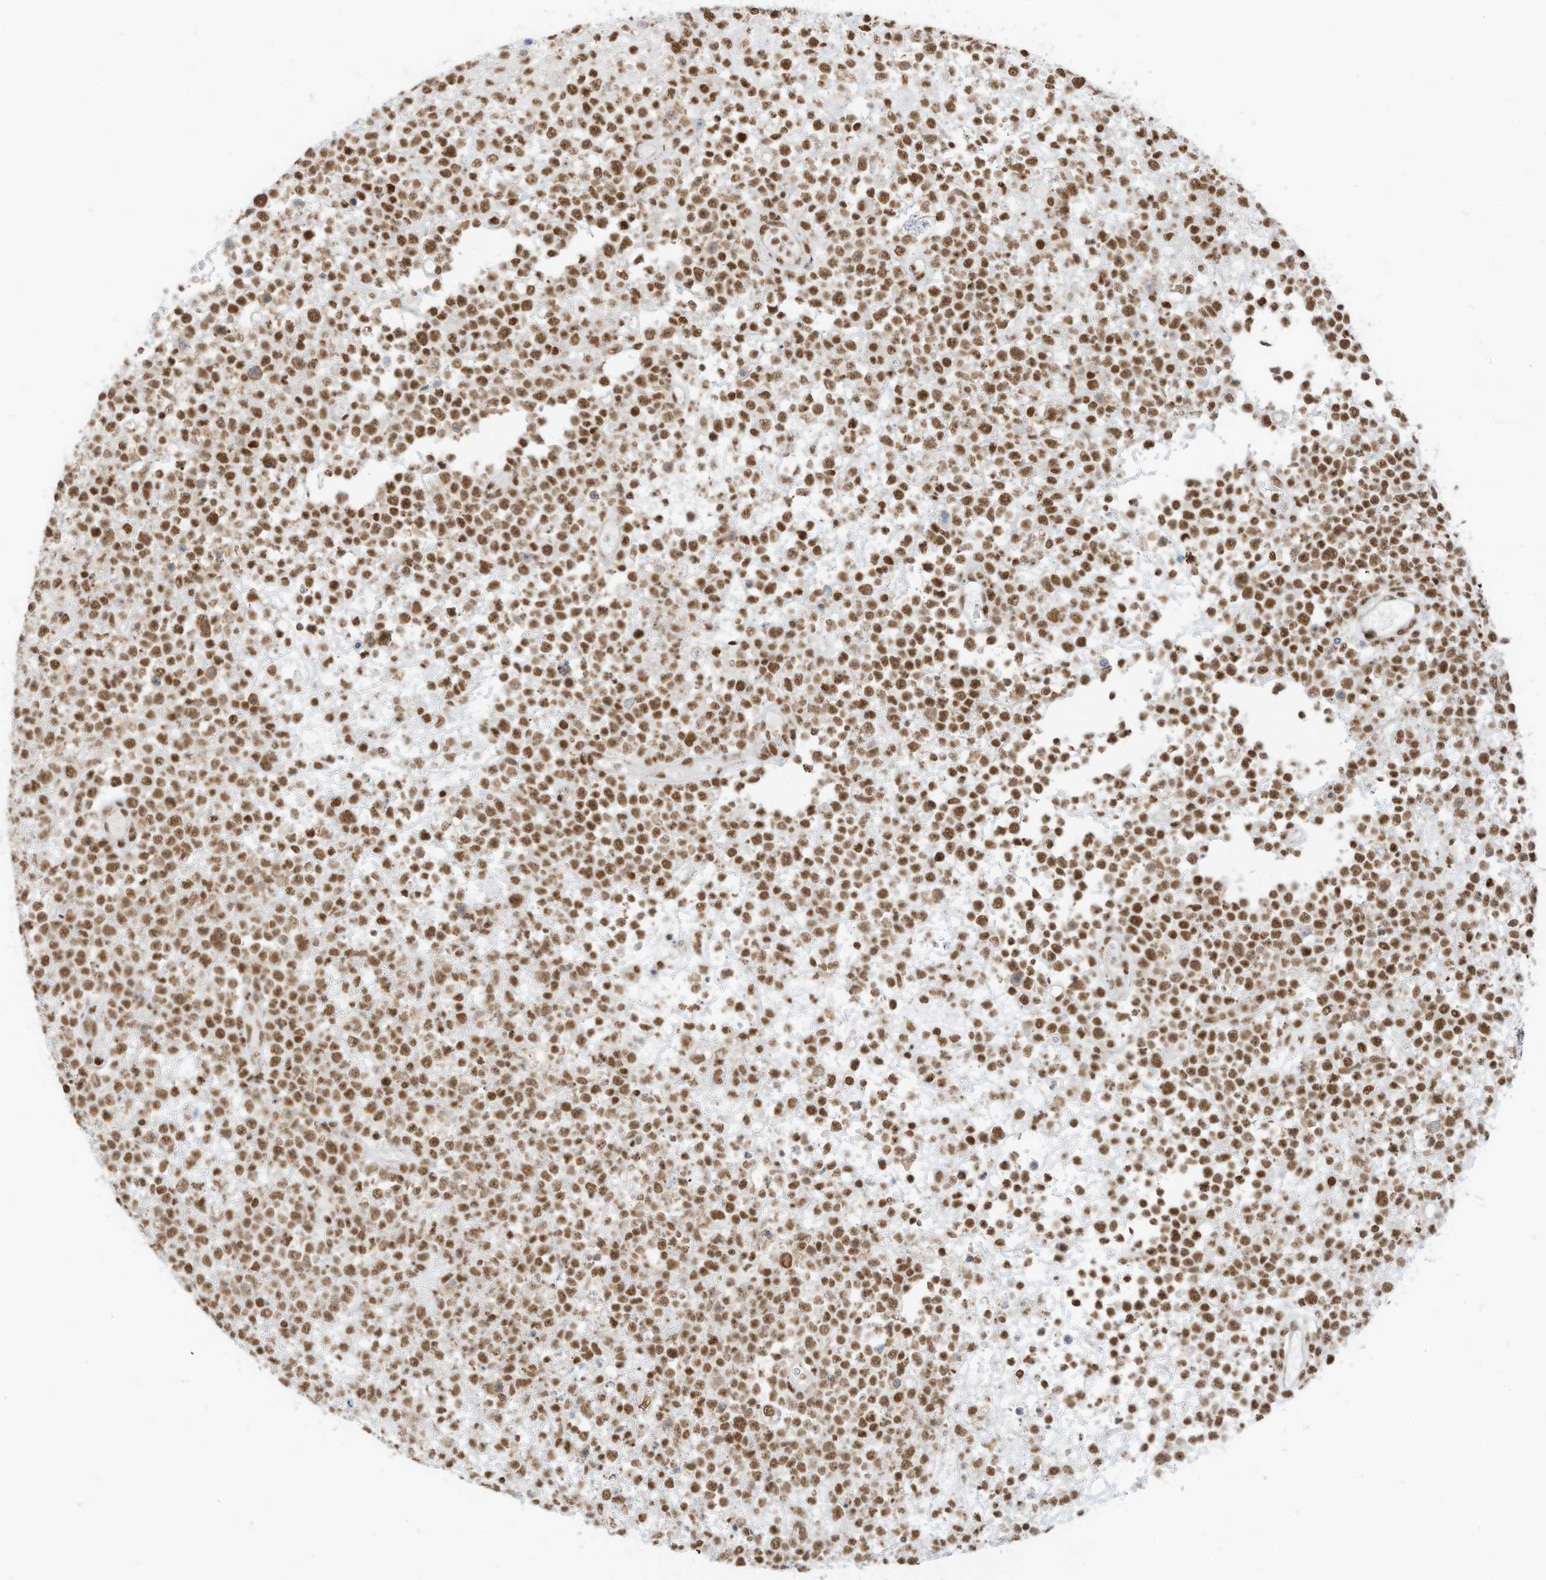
{"staining": {"intensity": "moderate", "quantity": ">75%", "location": "nuclear"}, "tissue": "lymphoma", "cell_type": "Tumor cells", "image_type": "cancer", "snomed": [{"axis": "morphology", "description": "Malignant lymphoma, non-Hodgkin's type, High grade"}, {"axis": "topography", "description": "Colon"}], "caption": "Immunohistochemical staining of malignant lymphoma, non-Hodgkin's type (high-grade) reveals moderate nuclear protein positivity in approximately >75% of tumor cells.", "gene": "SMARCA2", "patient": {"sex": "female", "age": 53}}